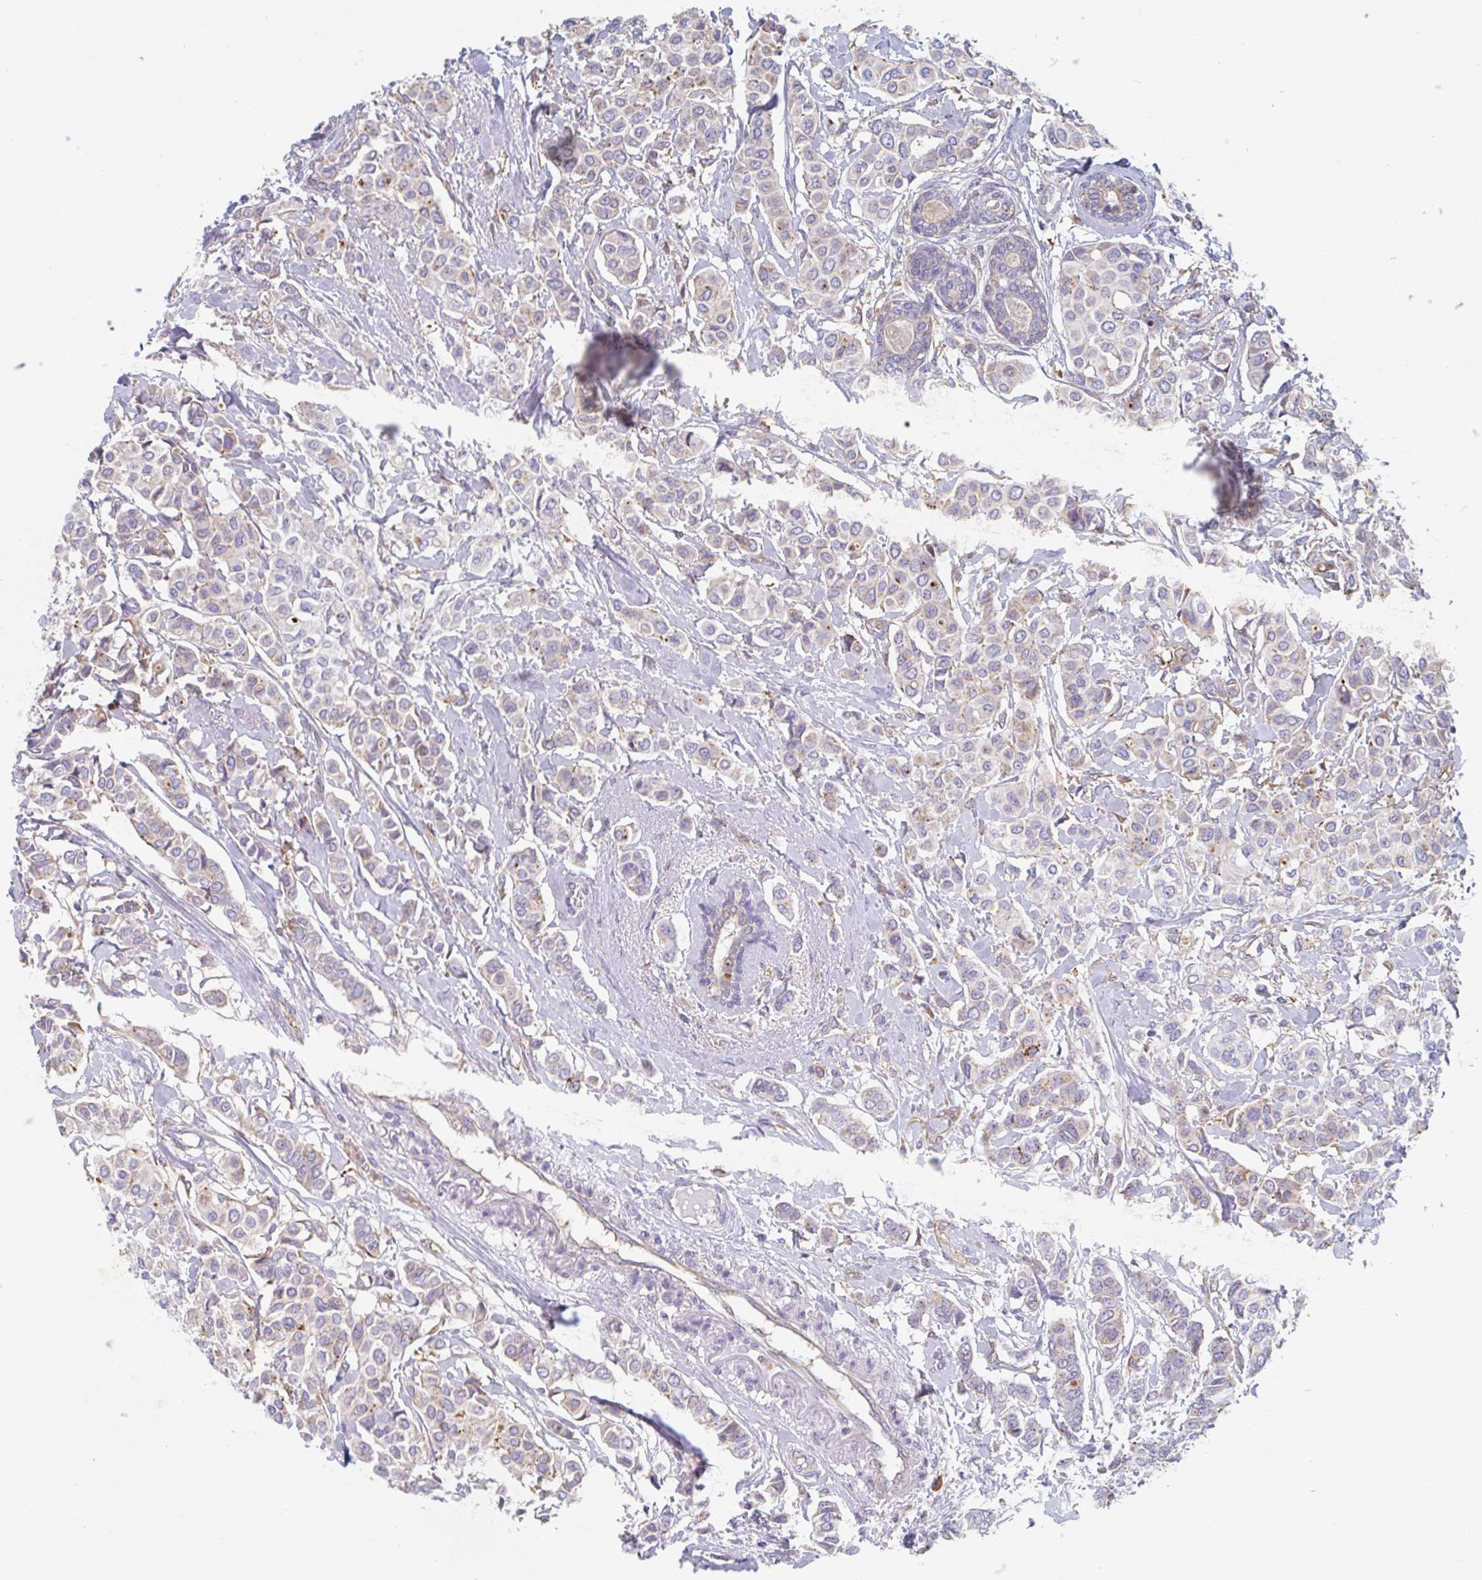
{"staining": {"intensity": "weak", "quantity": "25%-75%", "location": "cytoplasmic/membranous"}, "tissue": "breast cancer", "cell_type": "Tumor cells", "image_type": "cancer", "snomed": [{"axis": "morphology", "description": "Lobular carcinoma"}, {"axis": "topography", "description": "Breast"}], "caption": "Immunohistochemical staining of lobular carcinoma (breast) shows low levels of weak cytoplasmic/membranous staining in approximately 25%-75% of tumor cells.", "gene": "MANBA", "patient": {"sex": "female", "age": 51}}